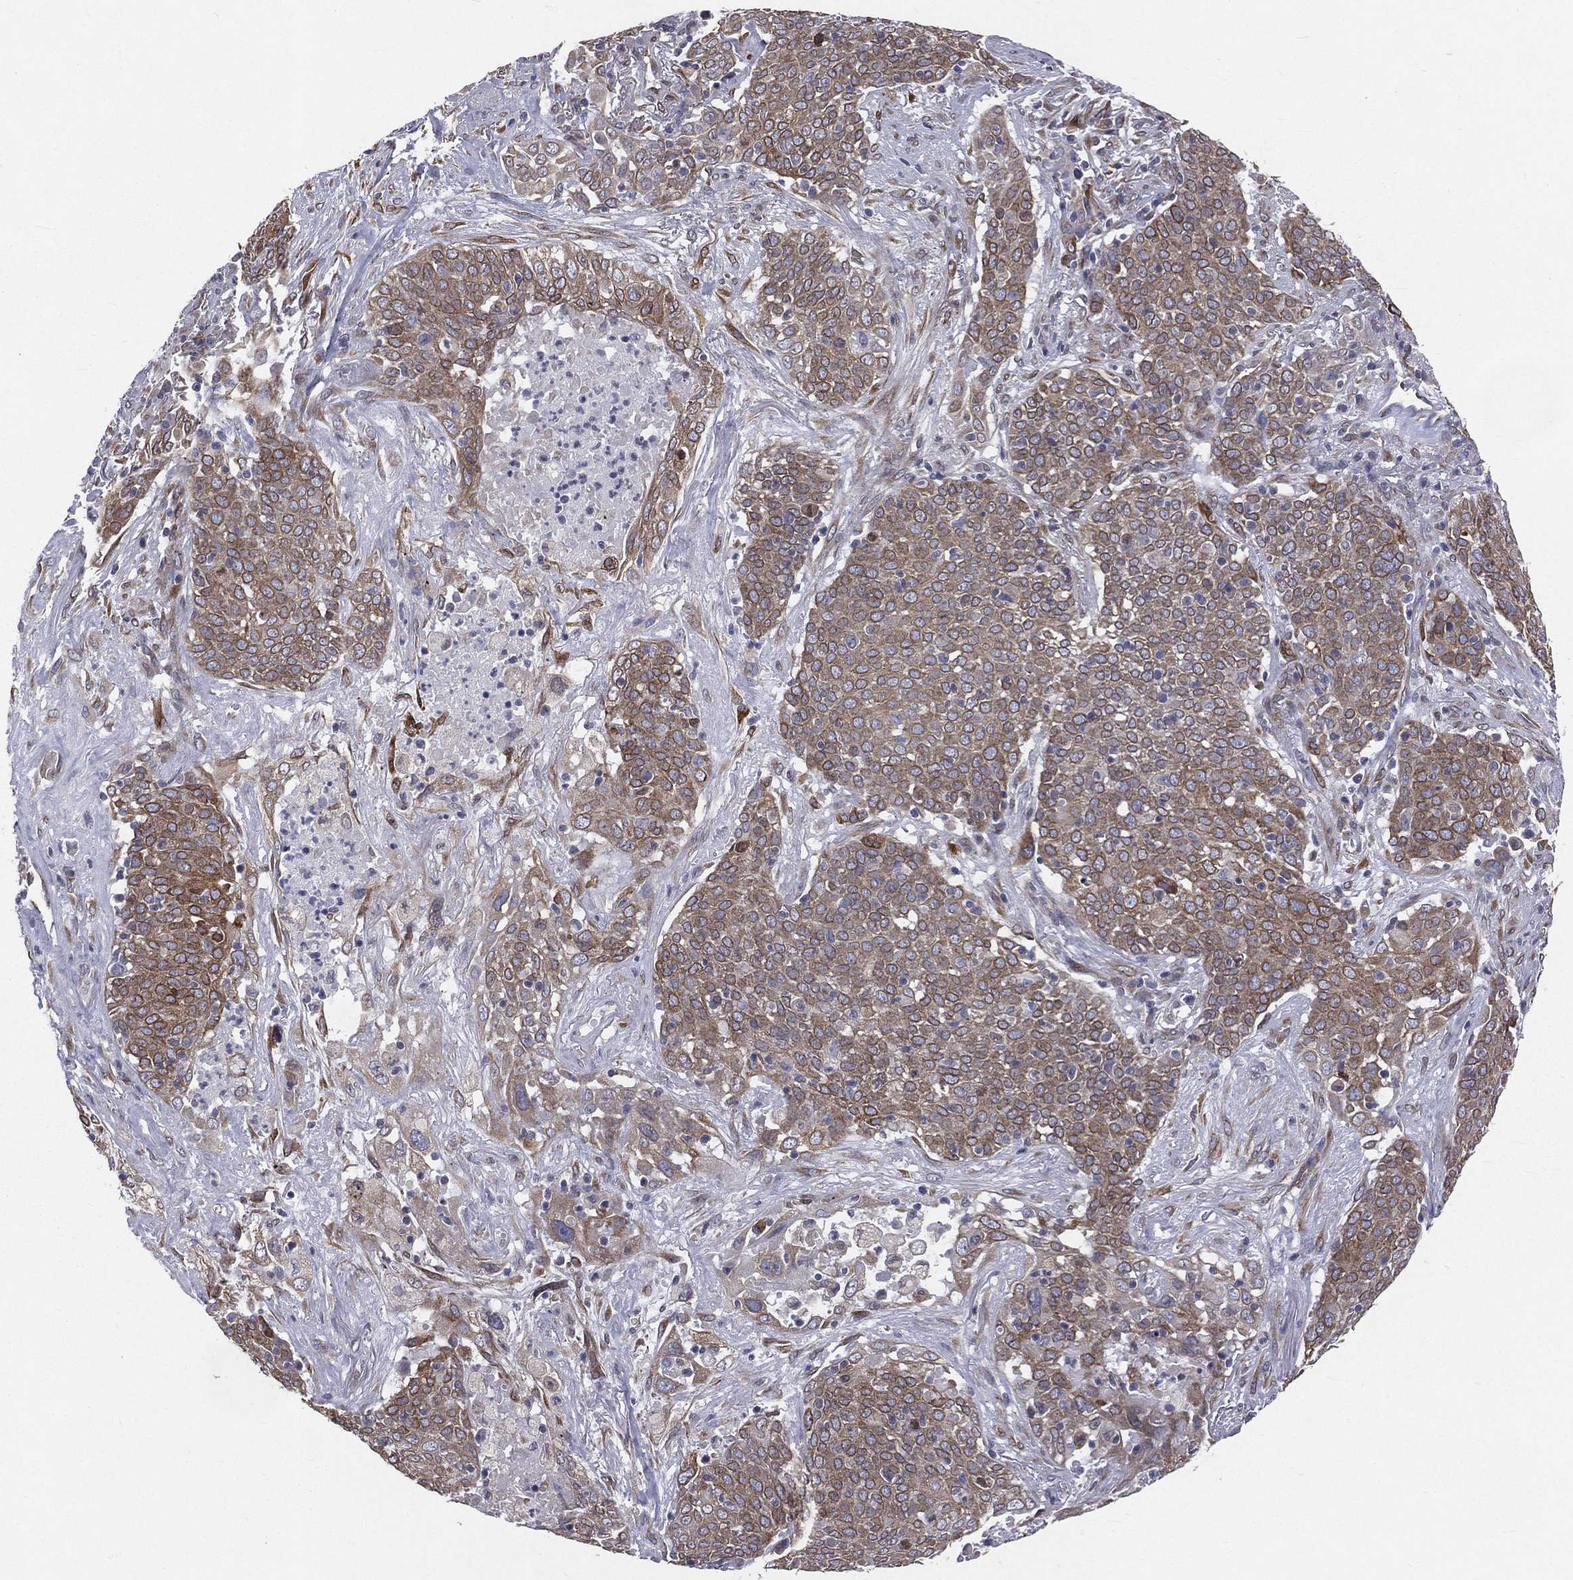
{"staining": {"intensity": "weak", "quantity": ">75%", "location": "cytoplasmic/membranous"}, "tissue": "lung cancer", "cell_type": "Tumor cells", "image_type": "cancer", "snomed": [{"axis": "morphology", "description": "Squamous cell carcinoma, NOS"}, {"axis": "topography", "description": "Lung"}], "caption": "Immunohistochemical staining of human squamous cell carcinoma (lung) exhibits weak cytoplasmic/membranous protein positivity in about >75% of tumor cells.", "gene": "PGRMC1", "patient": {"sex": "male", "age": 82}}